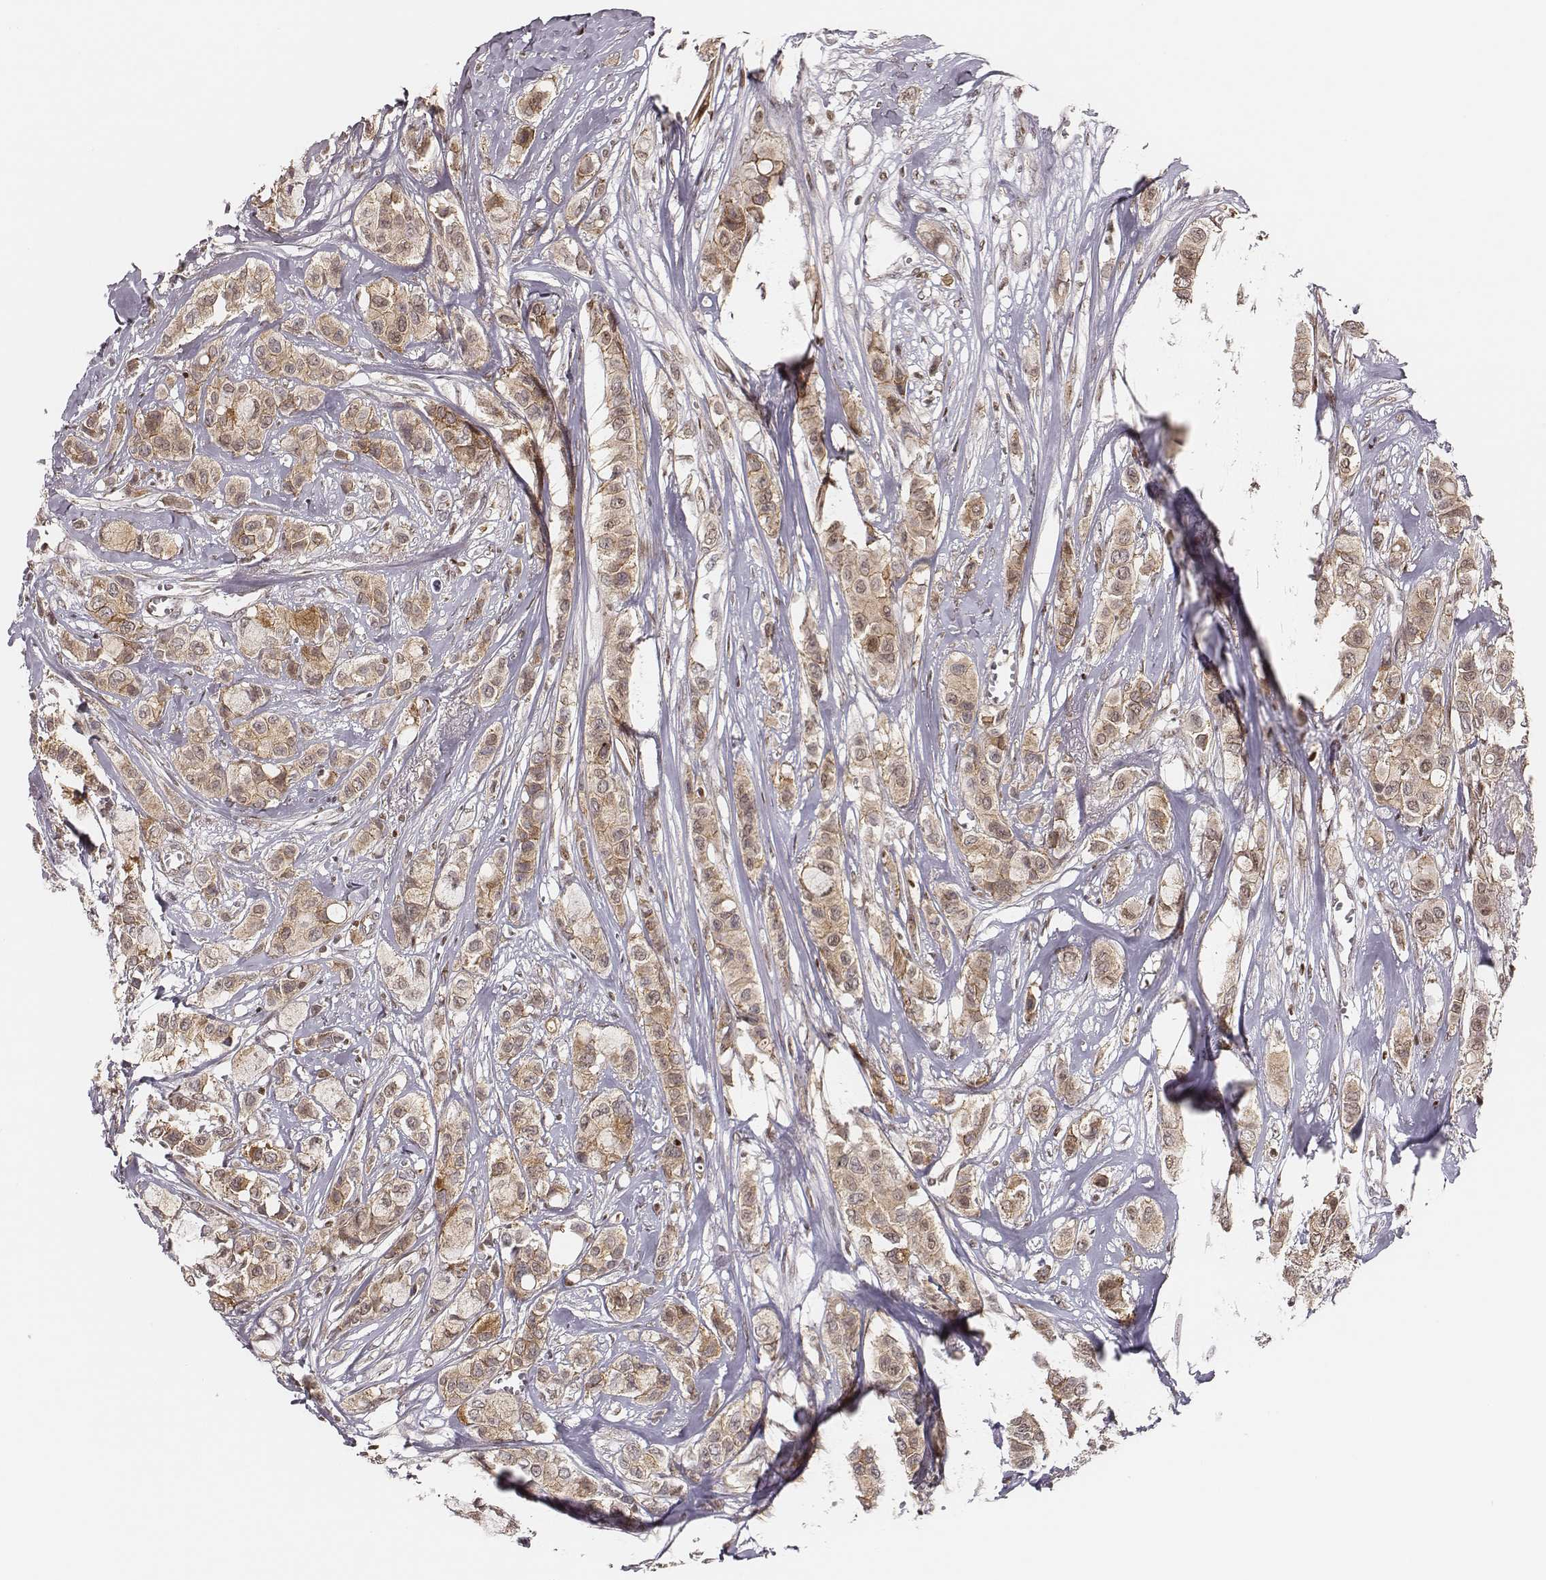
{"staining": {"intensity": "moderate", "quantity": ">75%", "location": "cytoplasmic/membranous"}, "tissue": "breast cancer", "cell_type": "Tumor cells", "image_type": "cancer", "snomed": [{"axis": "morphology", "description": "Duct carcinoma"}, {"axis": "topography", "description": "Breast"}], "caption": "Immunohistochemical staining of human breast invasive ductal carcinoma shows moderate cytoplasmic/membranous protein positivity in approximately >75% of tumor cells.", "gene": "WDR59", "patient": {"sex": "female", "age": 85}}